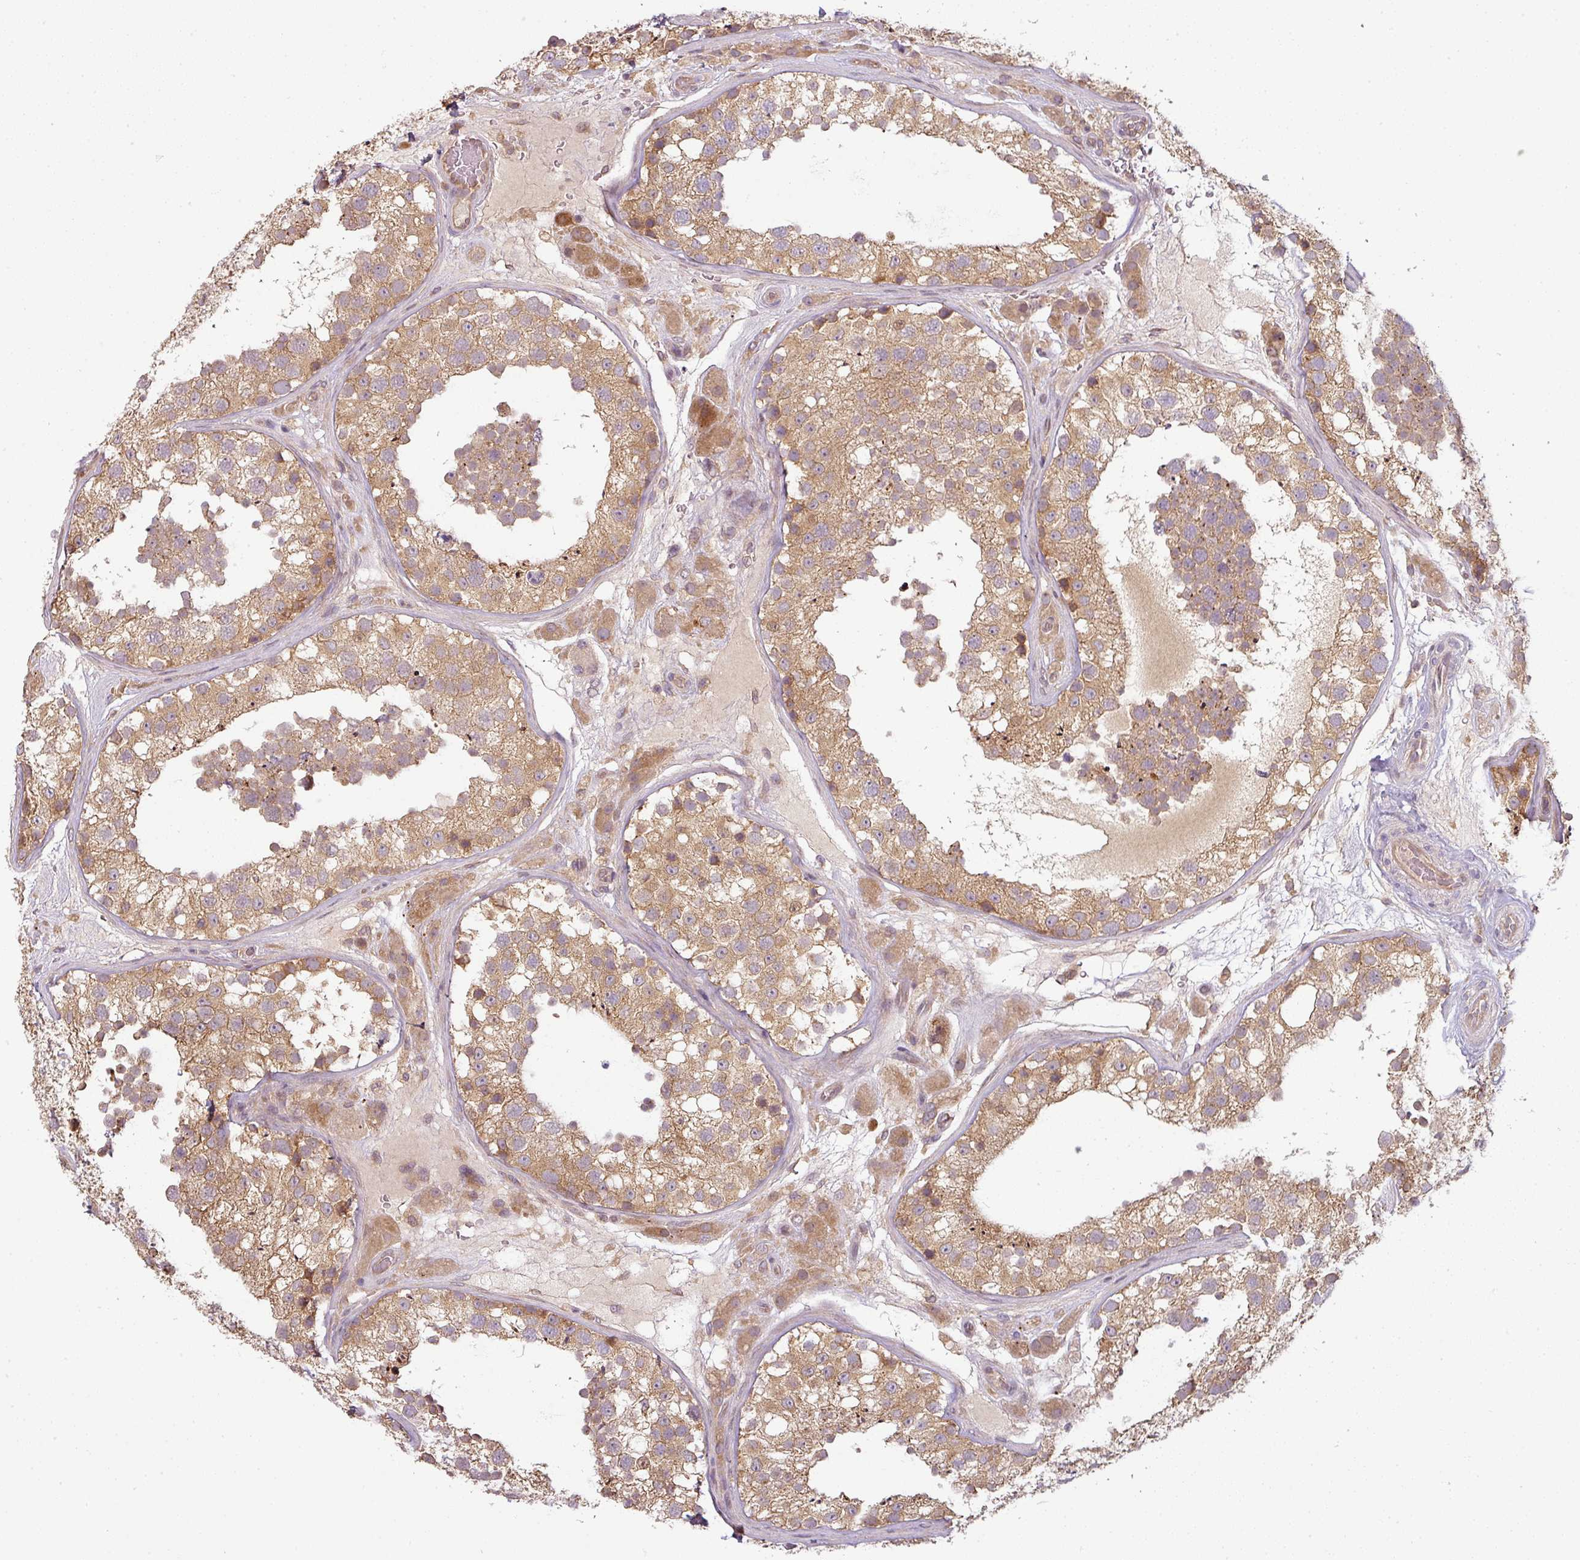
{"staining": {"intensity": "moderate", "quantity": ">75%", "location": "cytoplasmic/membranous"}, "tissue": "testis", "cell_type": "Cells in seminiferous ducts", "image_type": "normal", "snomed": [{"axis": "morphology", "description": "Normal tissue, NOS"}, {"axis": "topography", "description": "Testis"}], "caption": "The image exhibits immunohistochemical staining of unremarkable testis. There is moderate cytoplasmic/membranous expression is appreciated in about >75% of cells in seminiferous ducts.", "gene": "RNF31", "patient": {"sex": "male", "age": 26}}